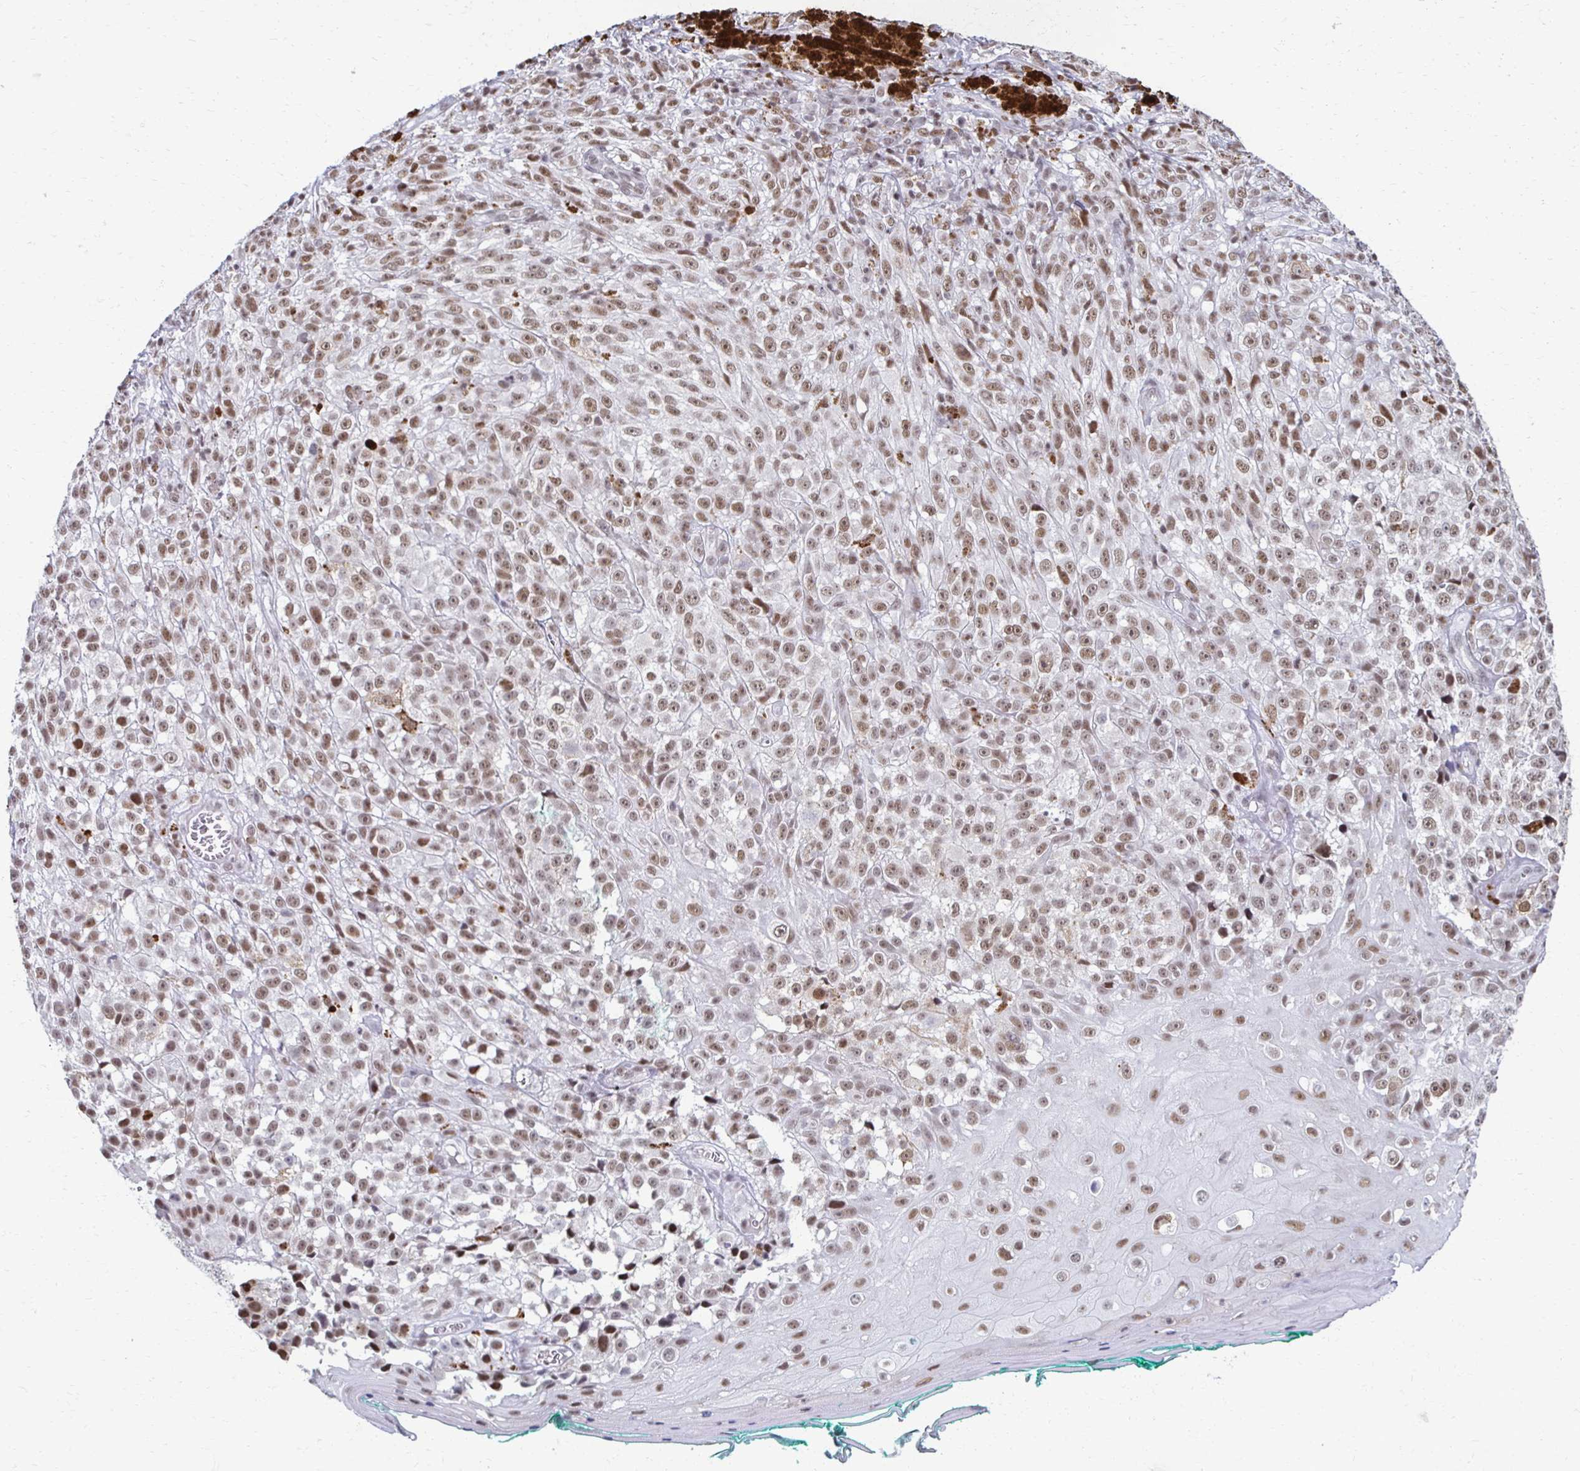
{"staining": {"intensity": "moderate", "quantity": ">75%", "location": "nuclear"}, "tissue": "melanoma", "cell_type": "Tumor cells", "image_type": "cancer", "snomed": [{"axis": "morphology", "description": "Malignant melanoma, NOS"}, {"axis": "topography", "description": "Skin"}], "caption": "Immunohistochemistry (IHC) (DAB) staining of human melanoma shows moderate nuclear protein positivity in about >75% of tumor cells.", "gene": "IRF7", "patient": {"sex": "male", "age": 79}}